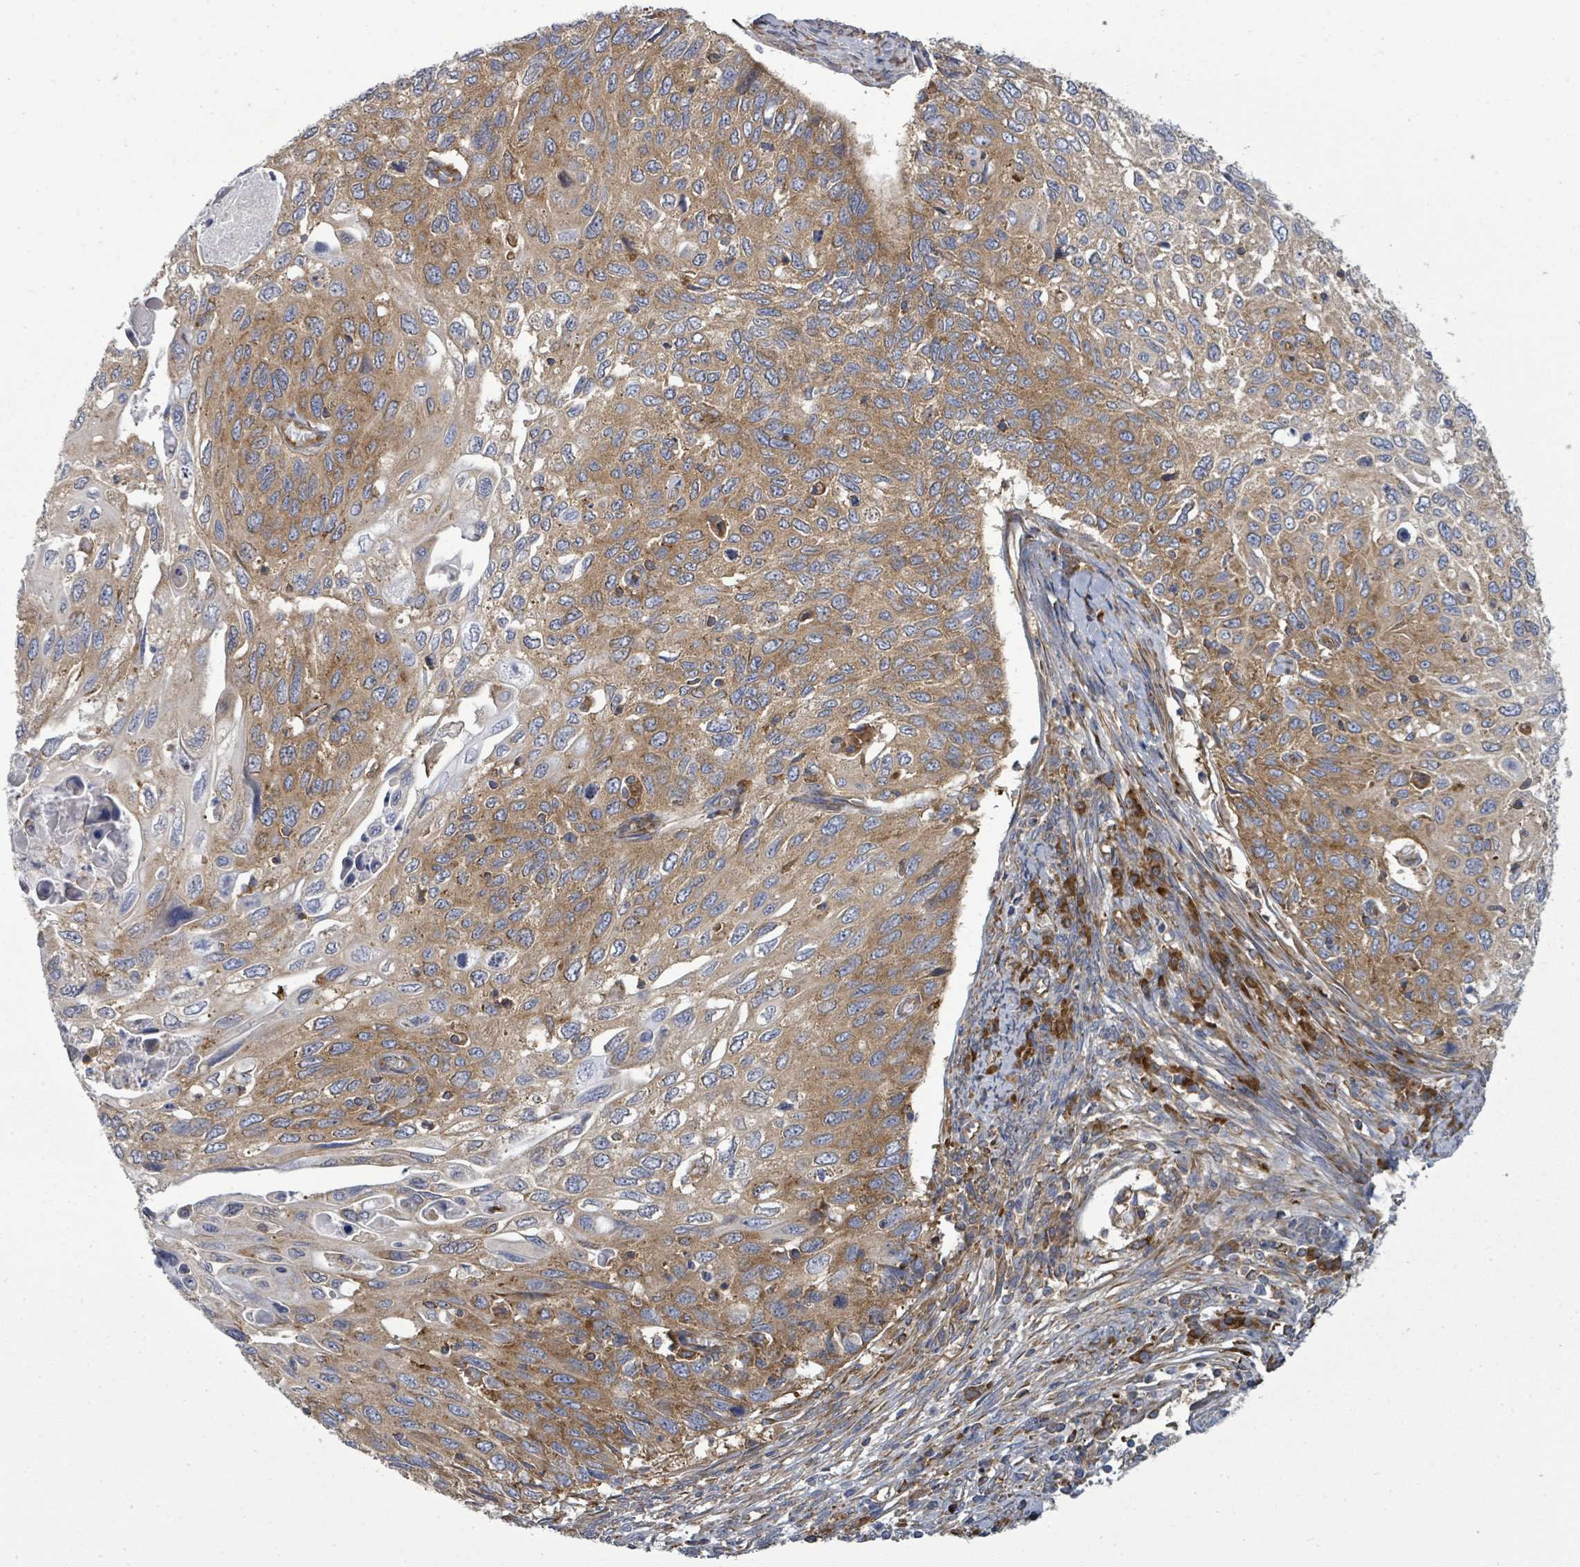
{"staining": {"intensity": "moderate", "quantity": ">75%", "location": "cytoplasmic/membranous"}, "tissue": "cervical cancer", "cell_type": "Tumor cells", "image_type": "cancer", "snomed": [{"axis": "morphology", "description": "Squamous cell carcinoma, NOS"}, {"axis": "topography", "description": "Cervix"}], "caption": "The image displays immunohistochemical staining of cervical squamous cell carcinoma. There is moderate cytoplasmic/membranous expression is present in approximately >75% of tumor cells.", "gene": "EIF3C", "patient": {"sex": "female", "age": 70}}